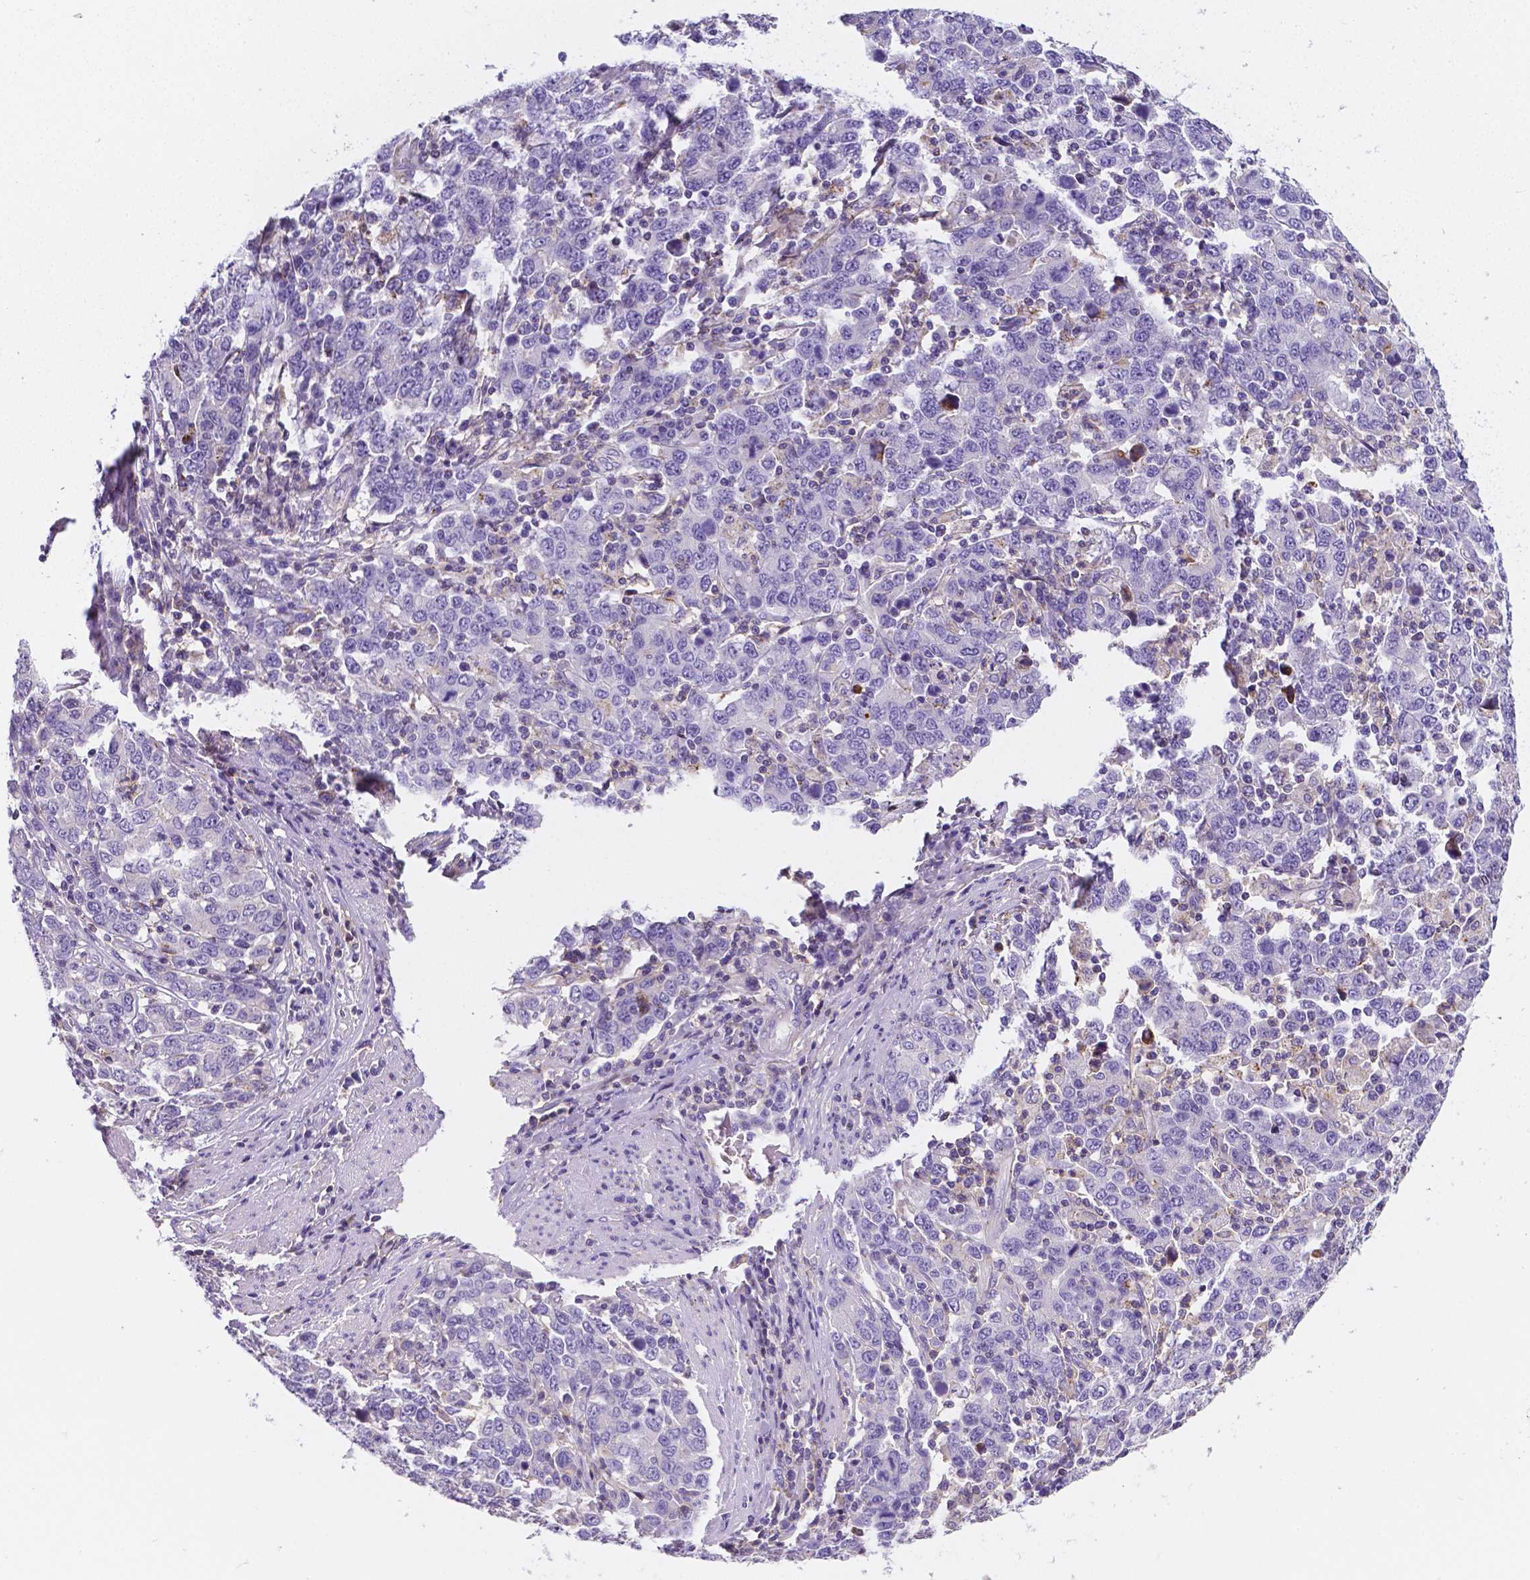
{"staining": {"intensity": "negative", "quantity": "none", "location": "none"}, "tissue": "stomach cancer", "cell_type": "Tumor cells", "image_type": "cancer", "snomed": [{"axis": "morphology", "description": "Adenocarcinoma, NOS"}, {"axis": "topography", "description": "Stomach, upper"}], "caption": "Stomach cancer stained for a protein using IHC shows no expression tumor cells.", "gene": "GABRD", "patient": {"sex": "male", "age": 69}}